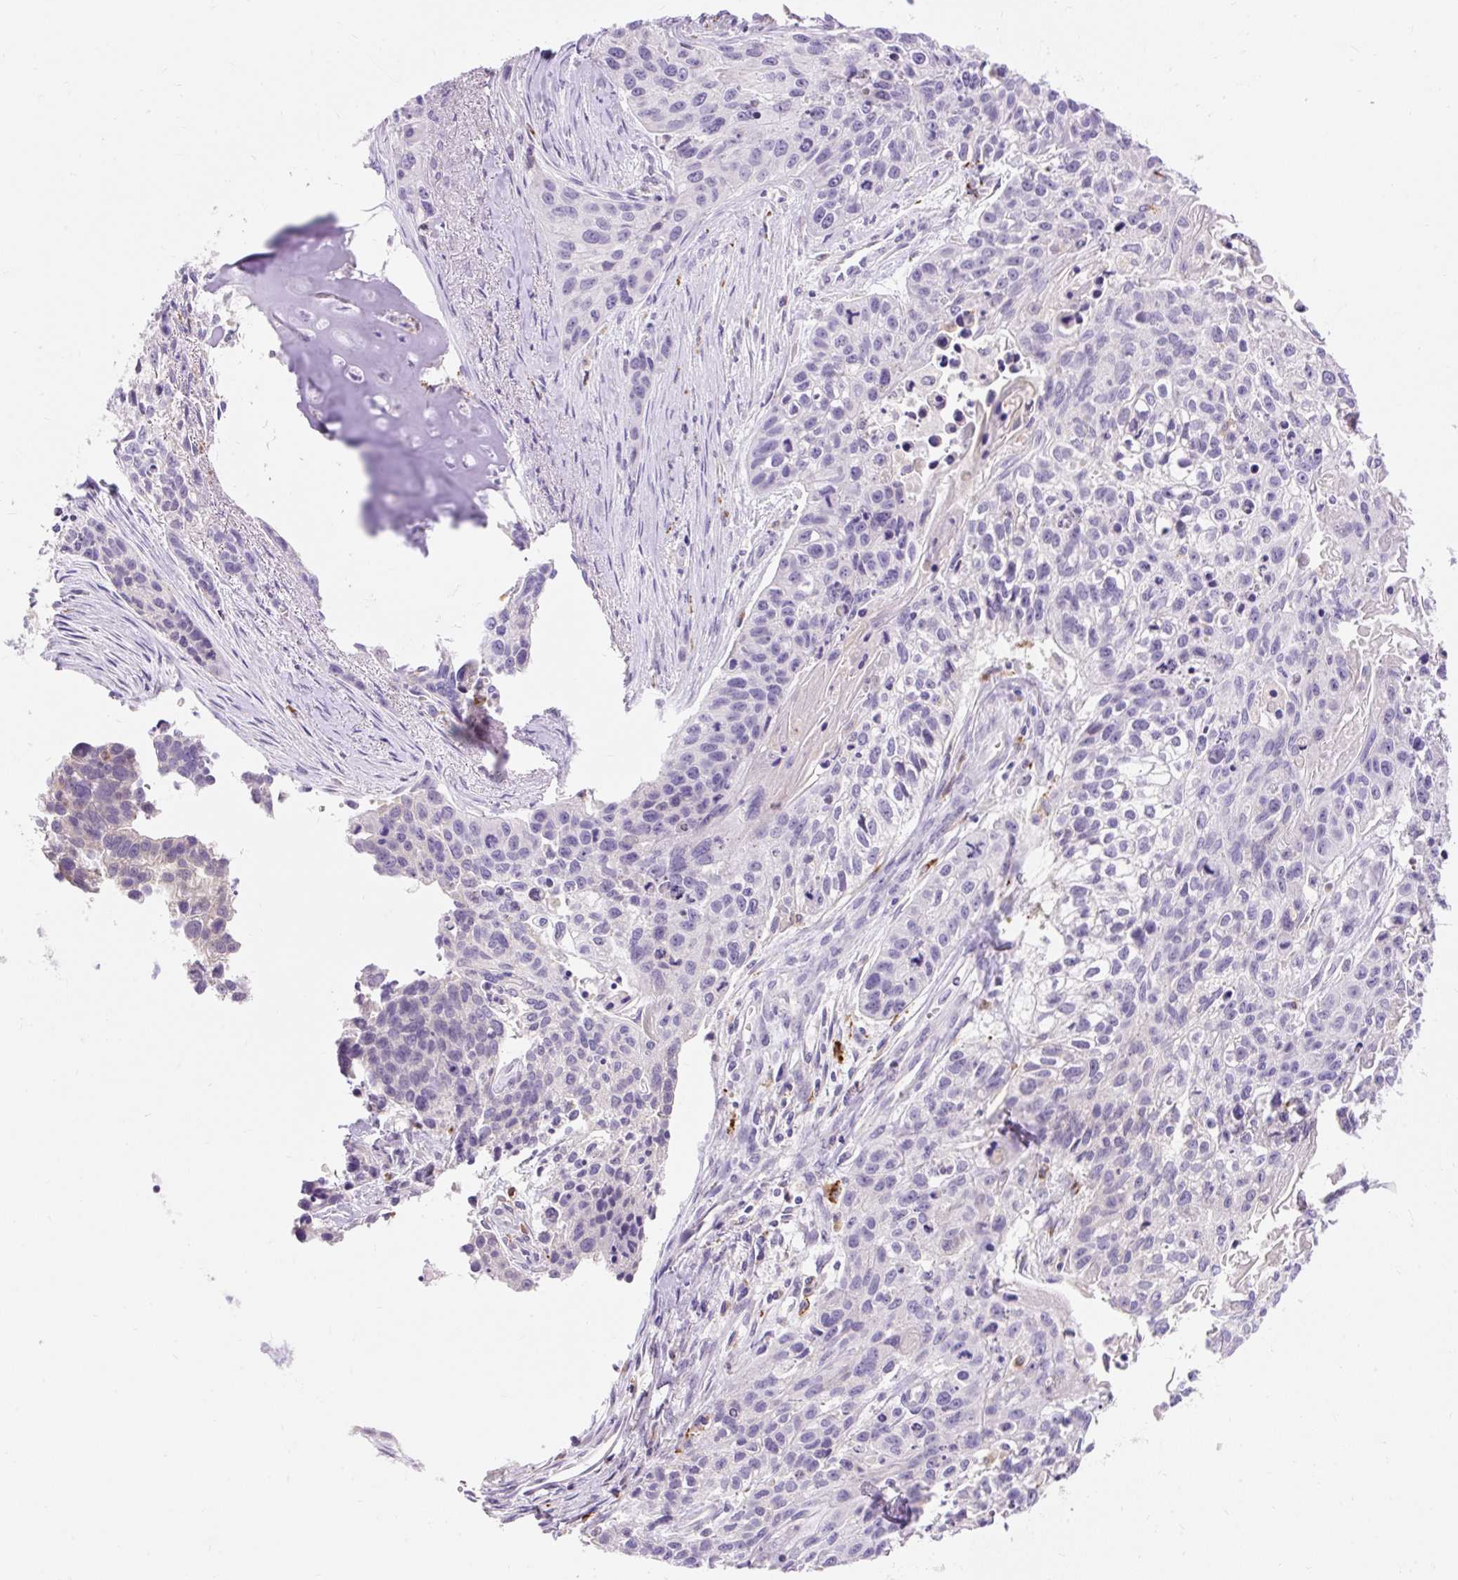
{"staining": {"intensity": "negative", "quantity": "none", "location": "none"}, "tissue": "lung cancer", "cell_type": "Tumor cells", "image_type": "cancer", "snomed": [{"axis": "morphology", "description": "Squamous cell carcinoma, NOS"}, {"axis": "topography", "description": "Lung"}], "caption": "Photomicrograph shows no protein expression in tumor cells of lung cancer tissue.", "gene": "TMEM150C", "patient": {"sex": "male", "age": 74}}